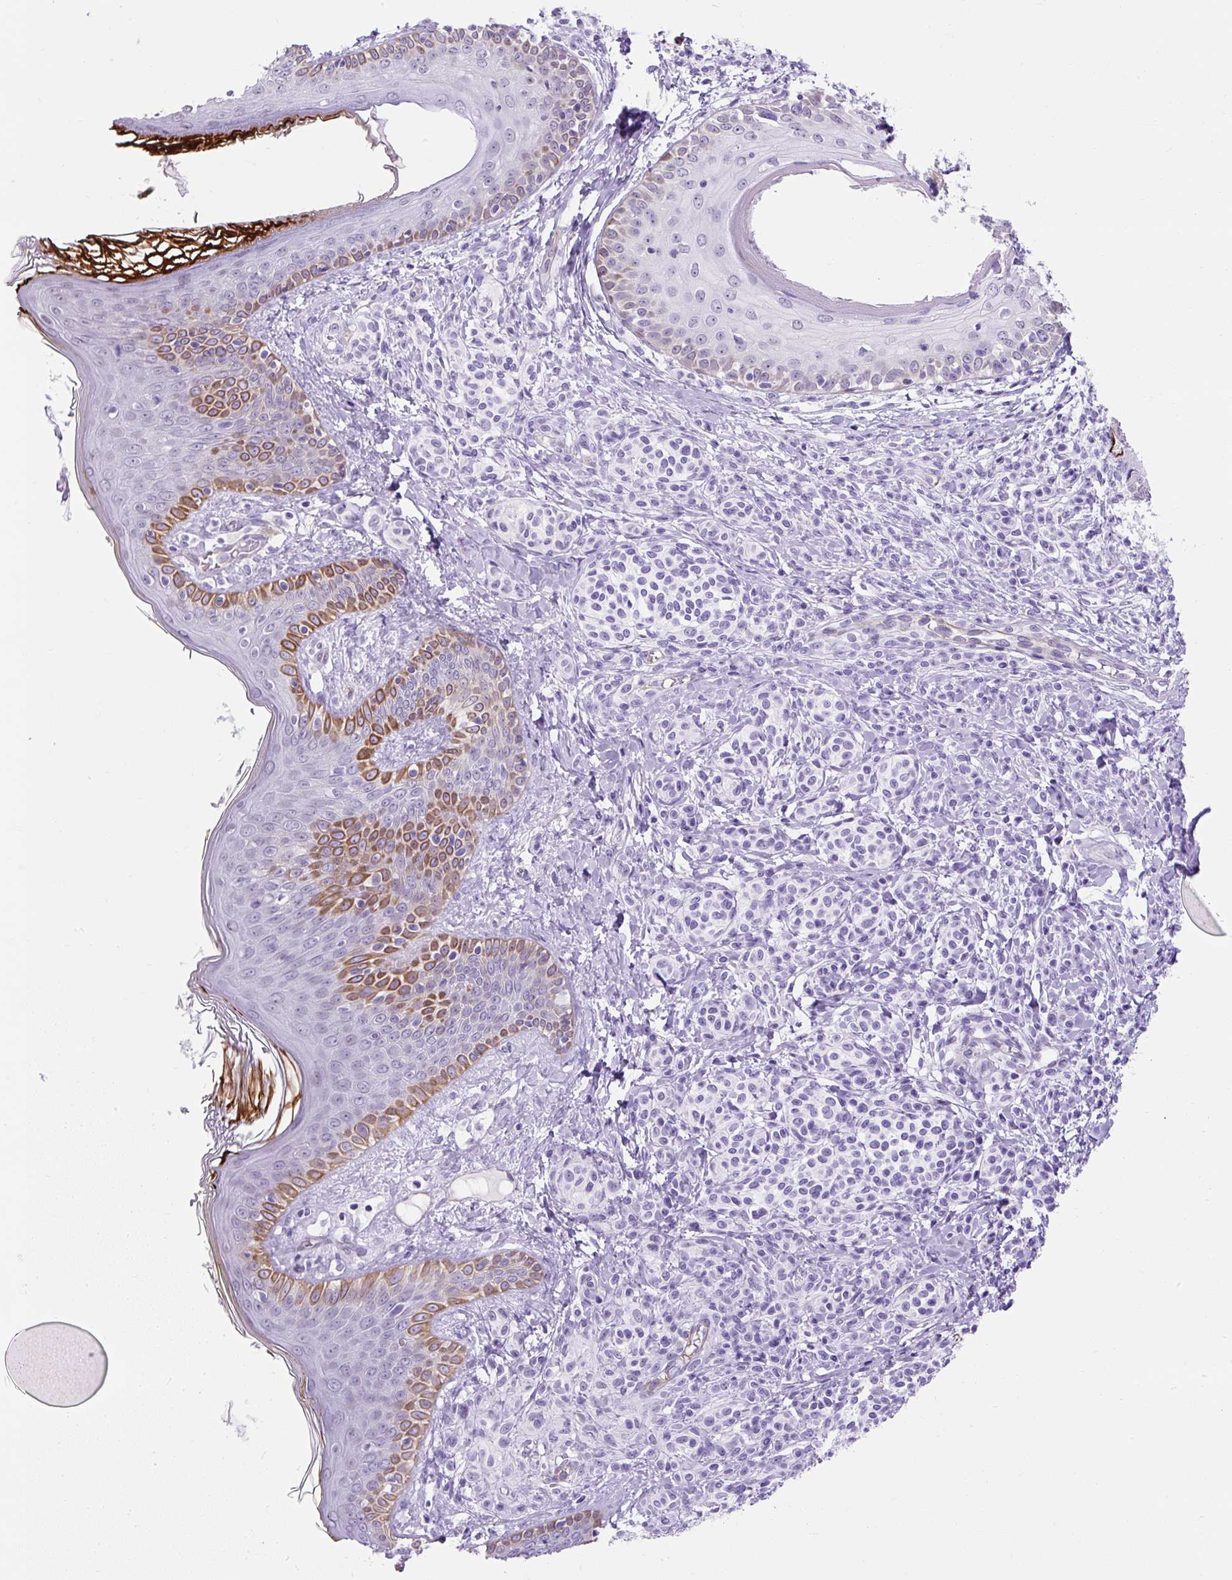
{"staining": {"intensity": "negative", "quantity": "none", "location": "none"}, "tissue": "skin", "cell_type": "Fibroblasts", "image_type": "normal", "snomed": [{"axis": "morphology", "description": "Normal tissue, NOS"}, {"axis": "topography", "description": "Skin"}], "caption": "Immunohistochemistry image of normal skin: skin stained with DAB (3,3'-diaminobenzidine) displays no significant protein positivity in fibroblasts. (Brightfield microscopy of DAB immunohistochemistry at high magnification).", "gene": "KRT12", "patient": {"sex": "male", "age": 16}}